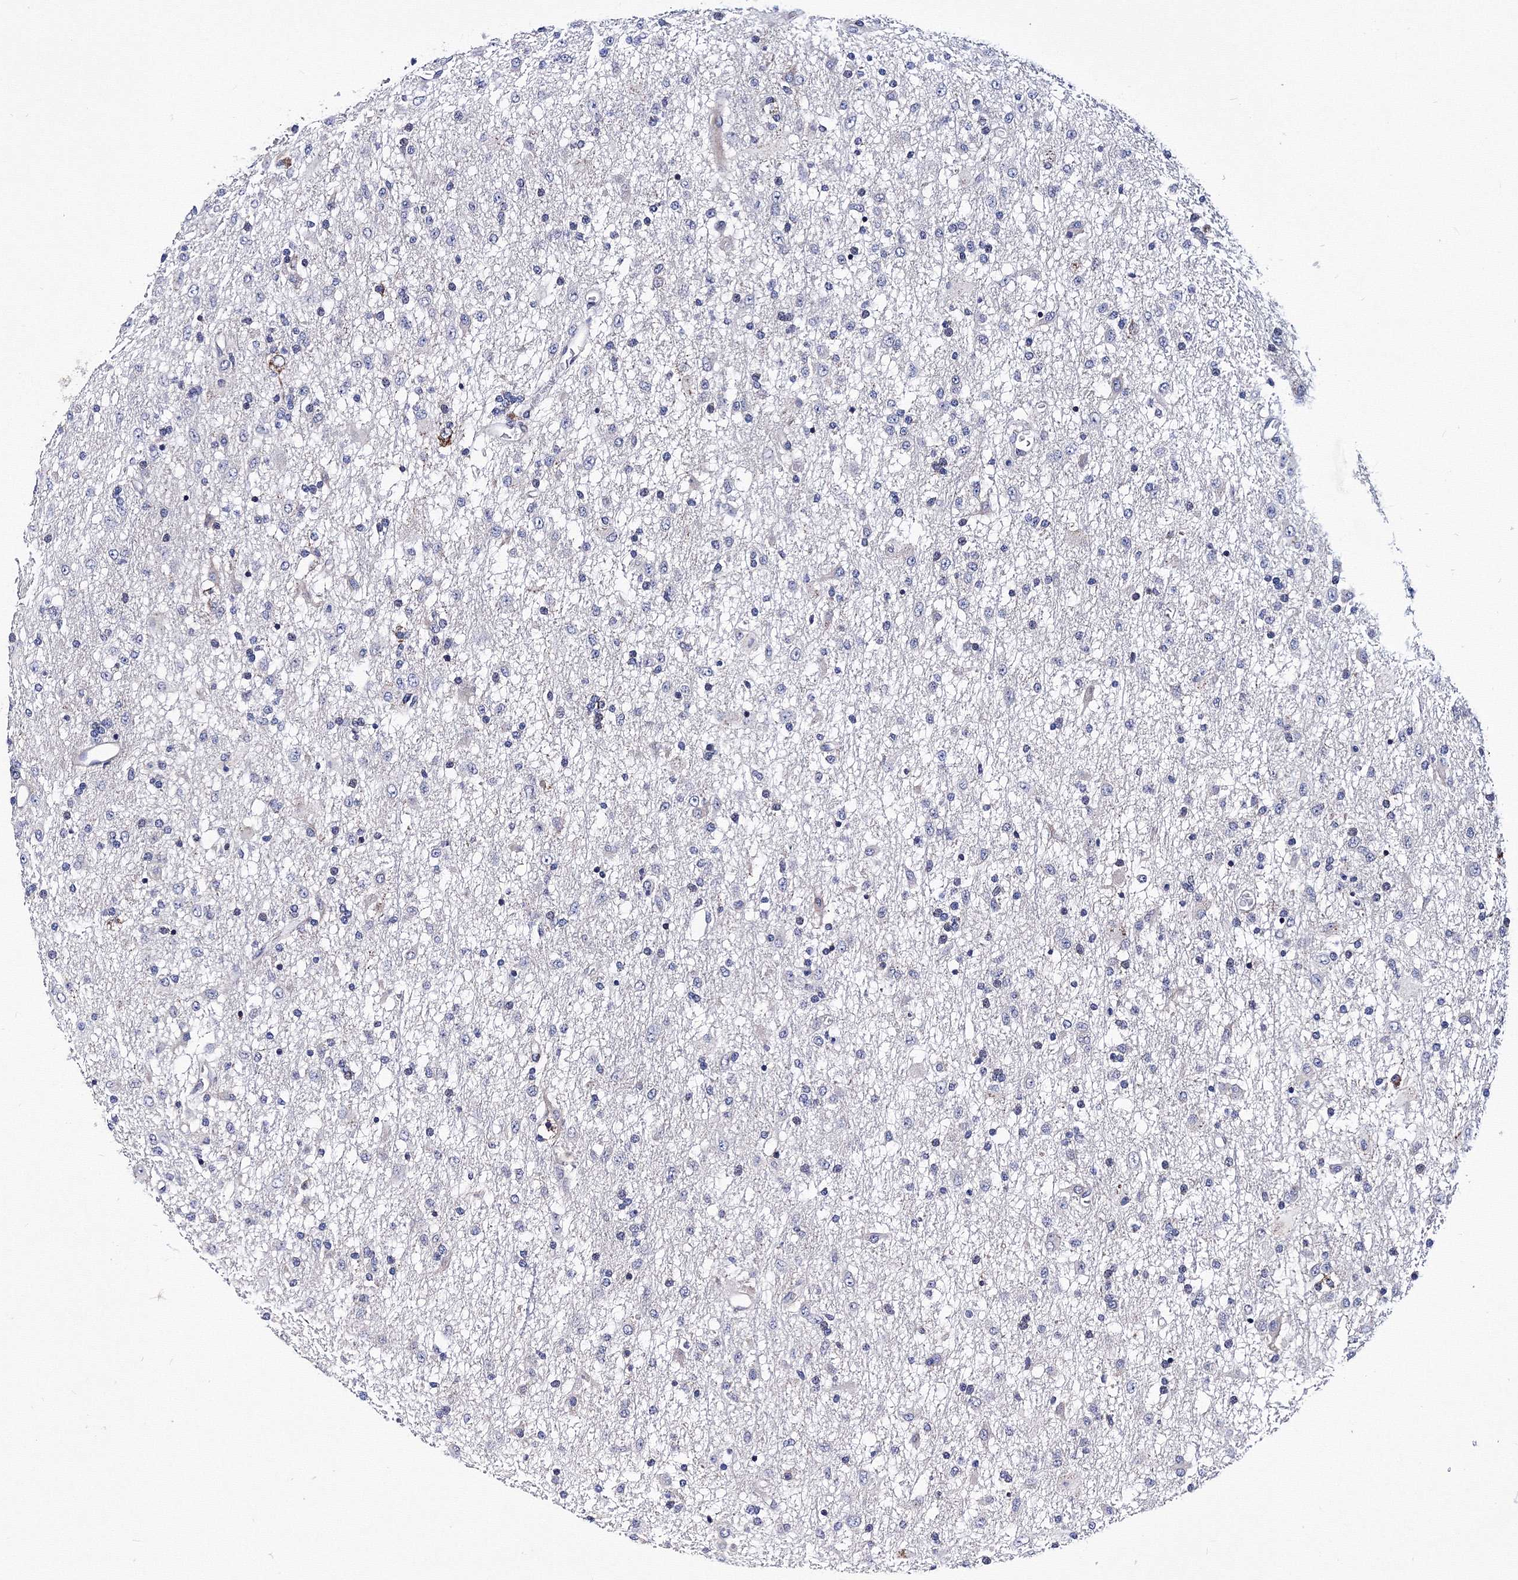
{"staining": {"intensity": "negative", "quantity": "none", "location": "none"}, "tissue": "glioma", "cell_type": "Tumor cells", "image_type": "cancer", "snomed": [{"axis": "morphology", "description": "Glioma, malignant, Low grade"}, {"axis": "topography", "description": "Brain"}], "caption": "This is an immunohistochemistry (IHC) micrograph of low-grade glioma (malignant). There is no positivity in tumor cells.", "gene": "TRPM2", "patient": {"sex": "male", "age": 65}}